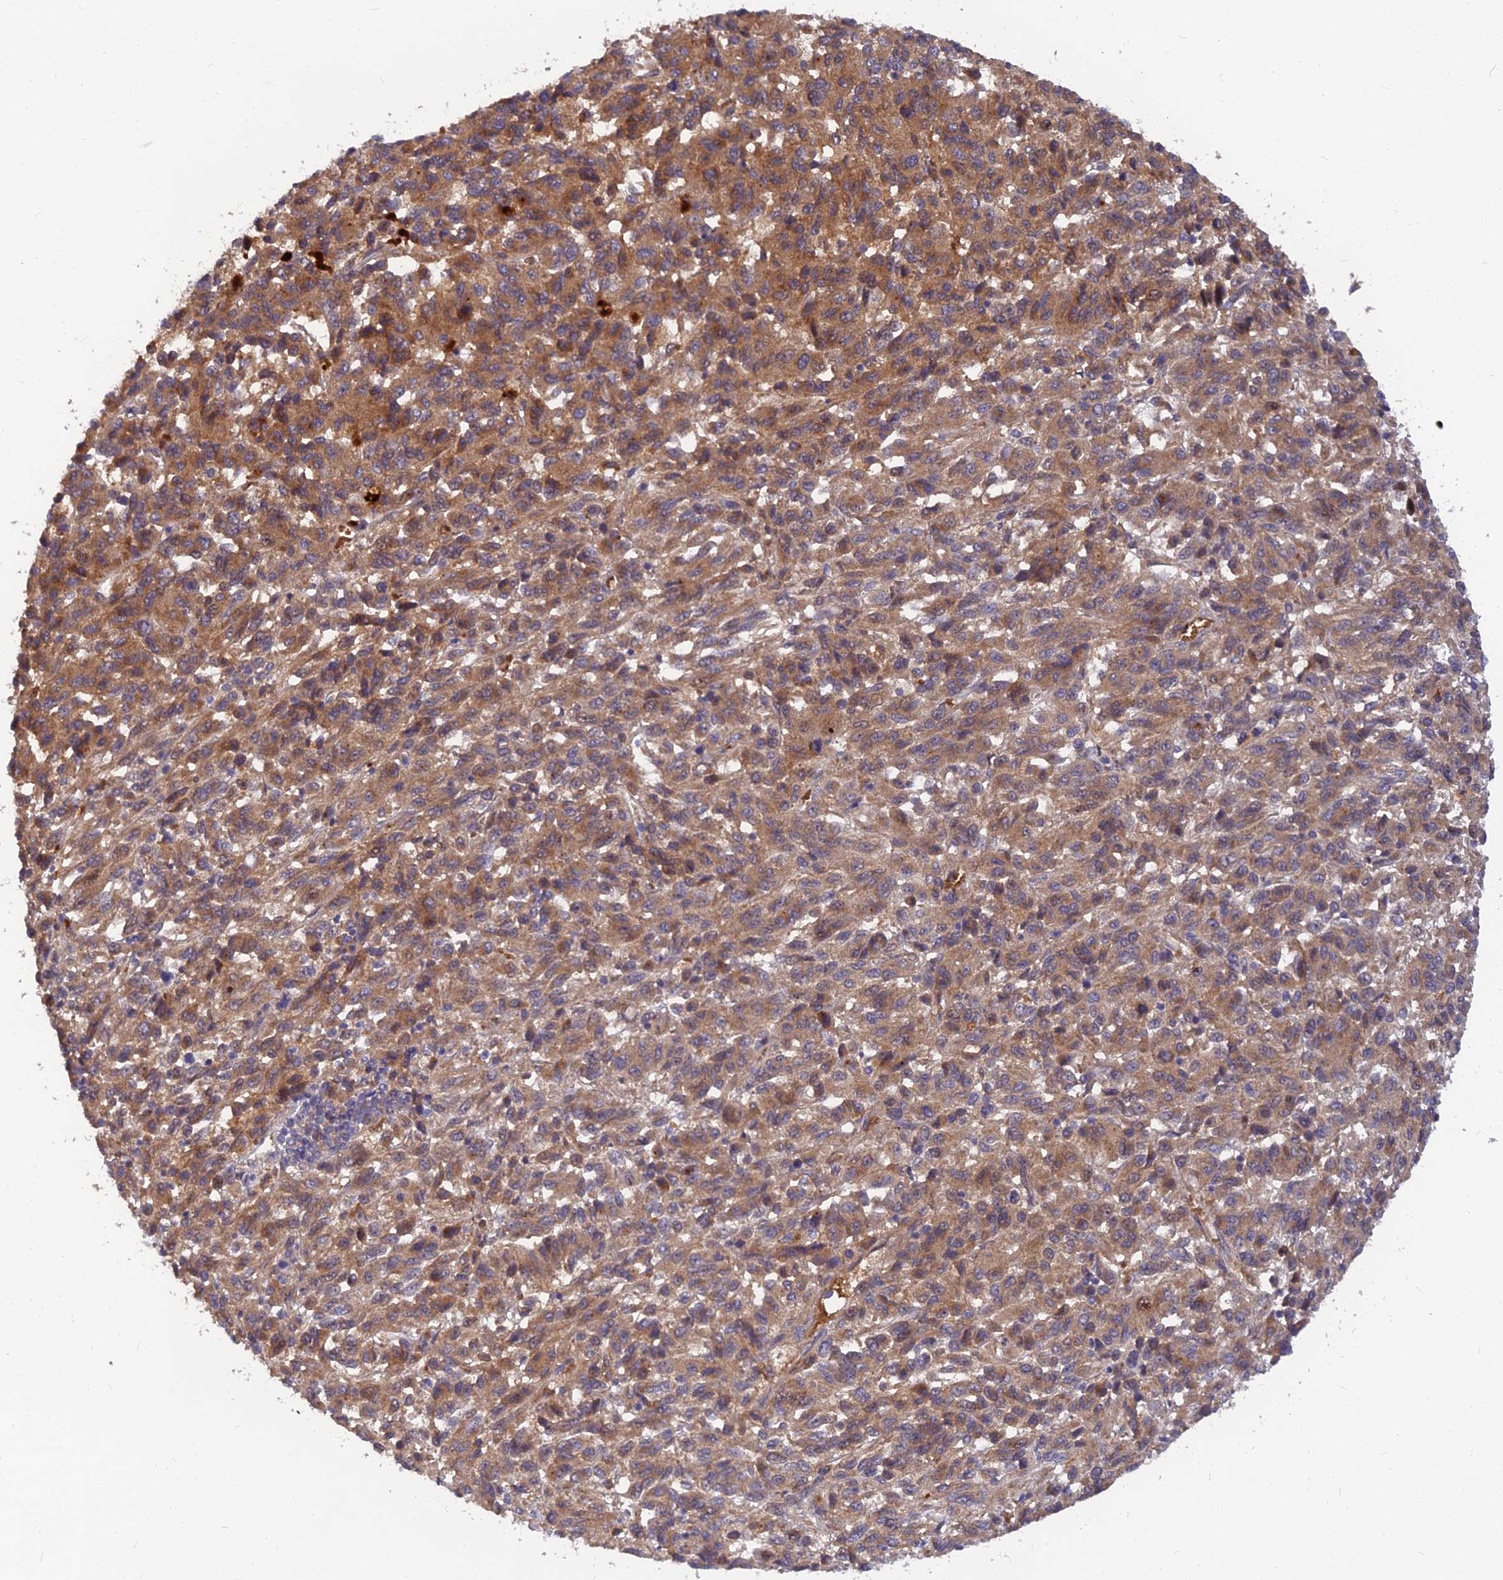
{"staining": {"intensity": "moderate", "quantity": "25%-75%", "location": "cytoplasmic/membranous"}, "tissue": "melanoma", "cell_type": "Tumor cells", "image_type": "cancer", "snomed": [{"axis": "morphology", "description": "Malignant melanoma, Metastatic site"}, {"axis": "topography", "description": "Lung"}], "caption": "Tumor cells exhibit medium levels of moderate cytoplasmic/membranous staining in approximately 25%-75% of cells in melanoma.", "gene": "FAM151B", "patient": {"sex": "male", "age": 64}}